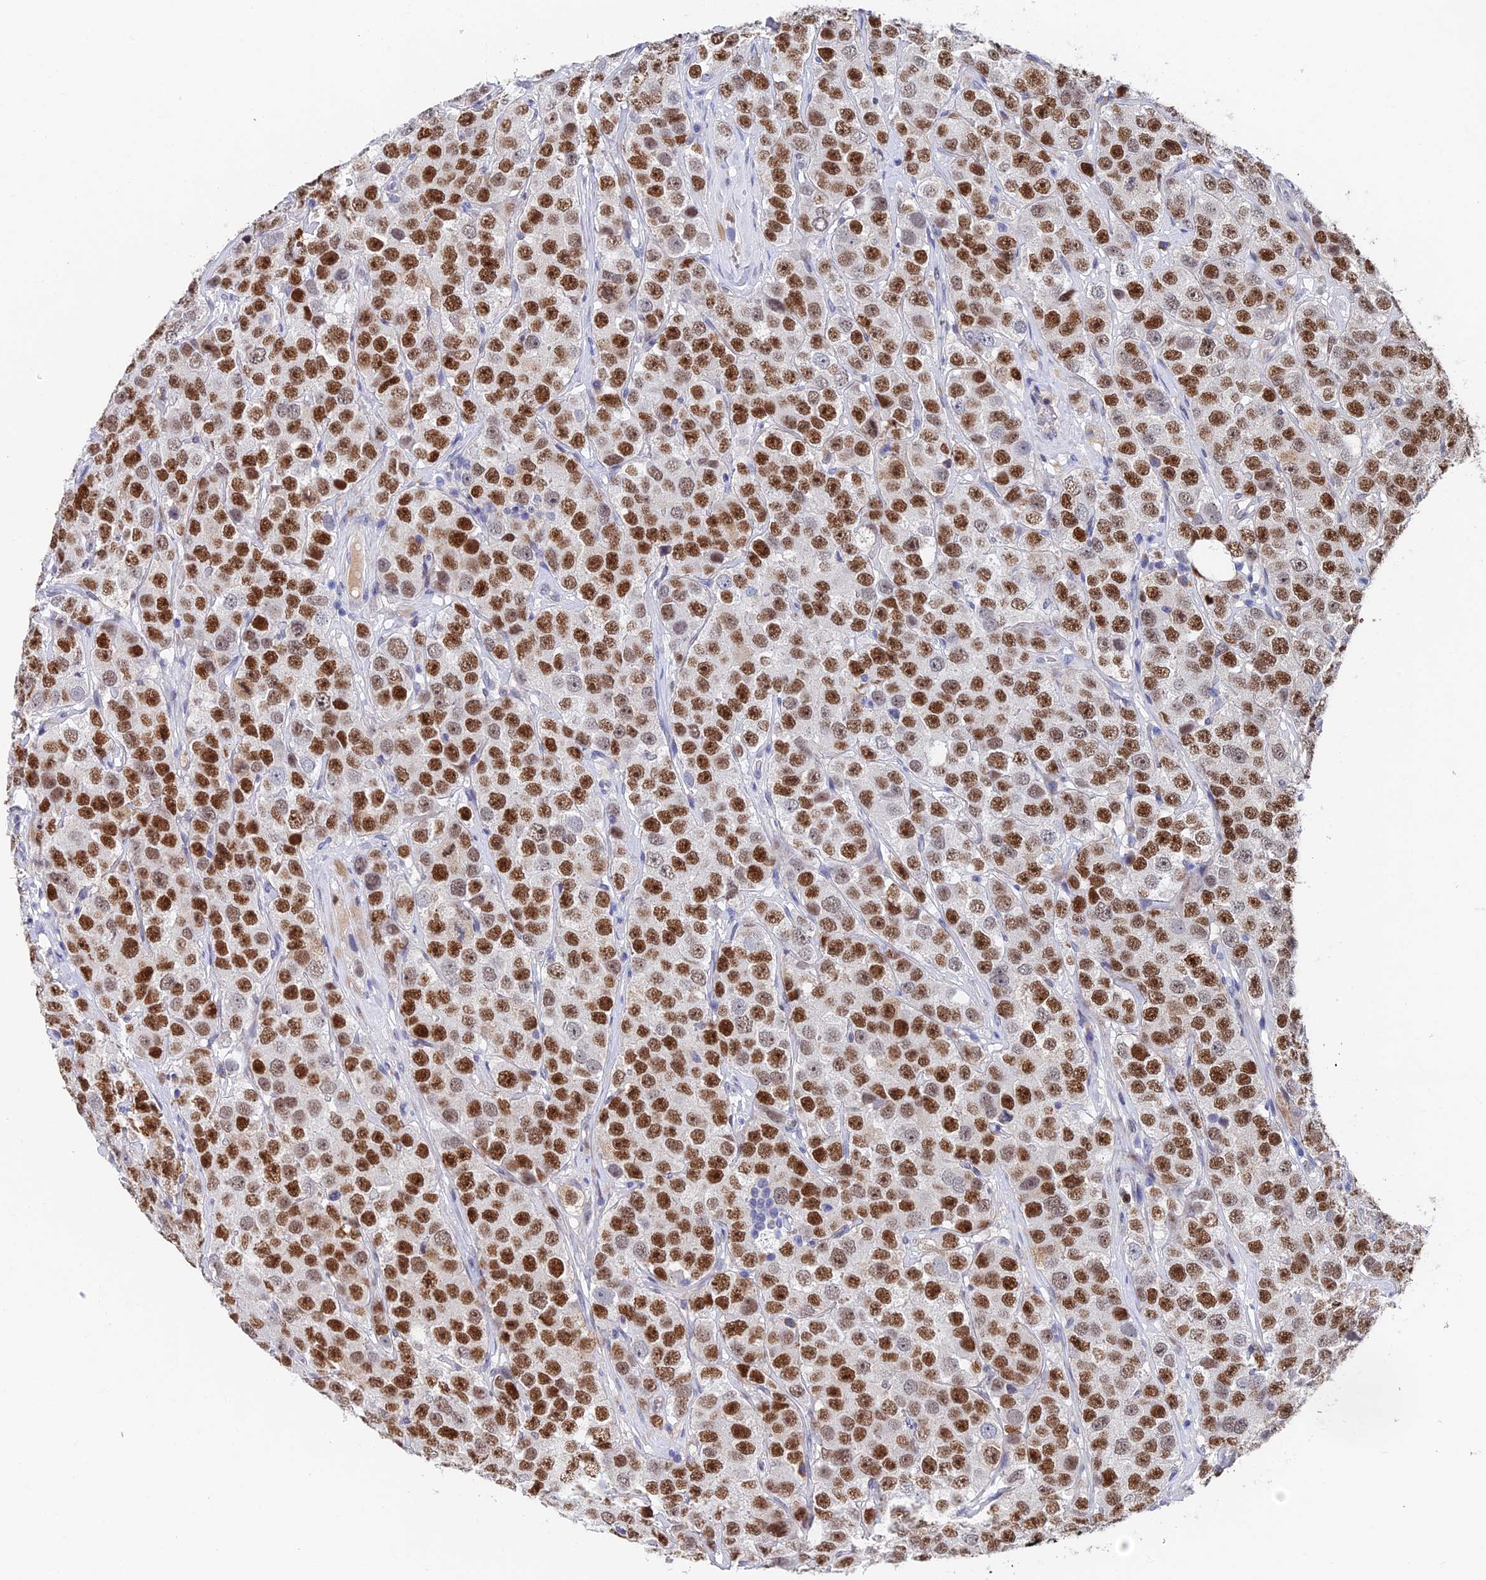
{"staining": {"intensity": "moderate", "quantity": ">75%", "location": "nuclear"}, "tissue": "testis cancer", "cell_type": "Tumor cells", "image_type": "cancer", "snomed": [{"axis": "morphology", "description": "Seminoma, NOS"}, {"axis": "topography", "description": "Testis"}], "caption": "Testis seminoma stained with a brown dye demonstrates moderate nuclear positive staining in approximately >75% of tumor cells.", "gene": "TRIM24", "patient": {"sex": "male", "age": 28}}